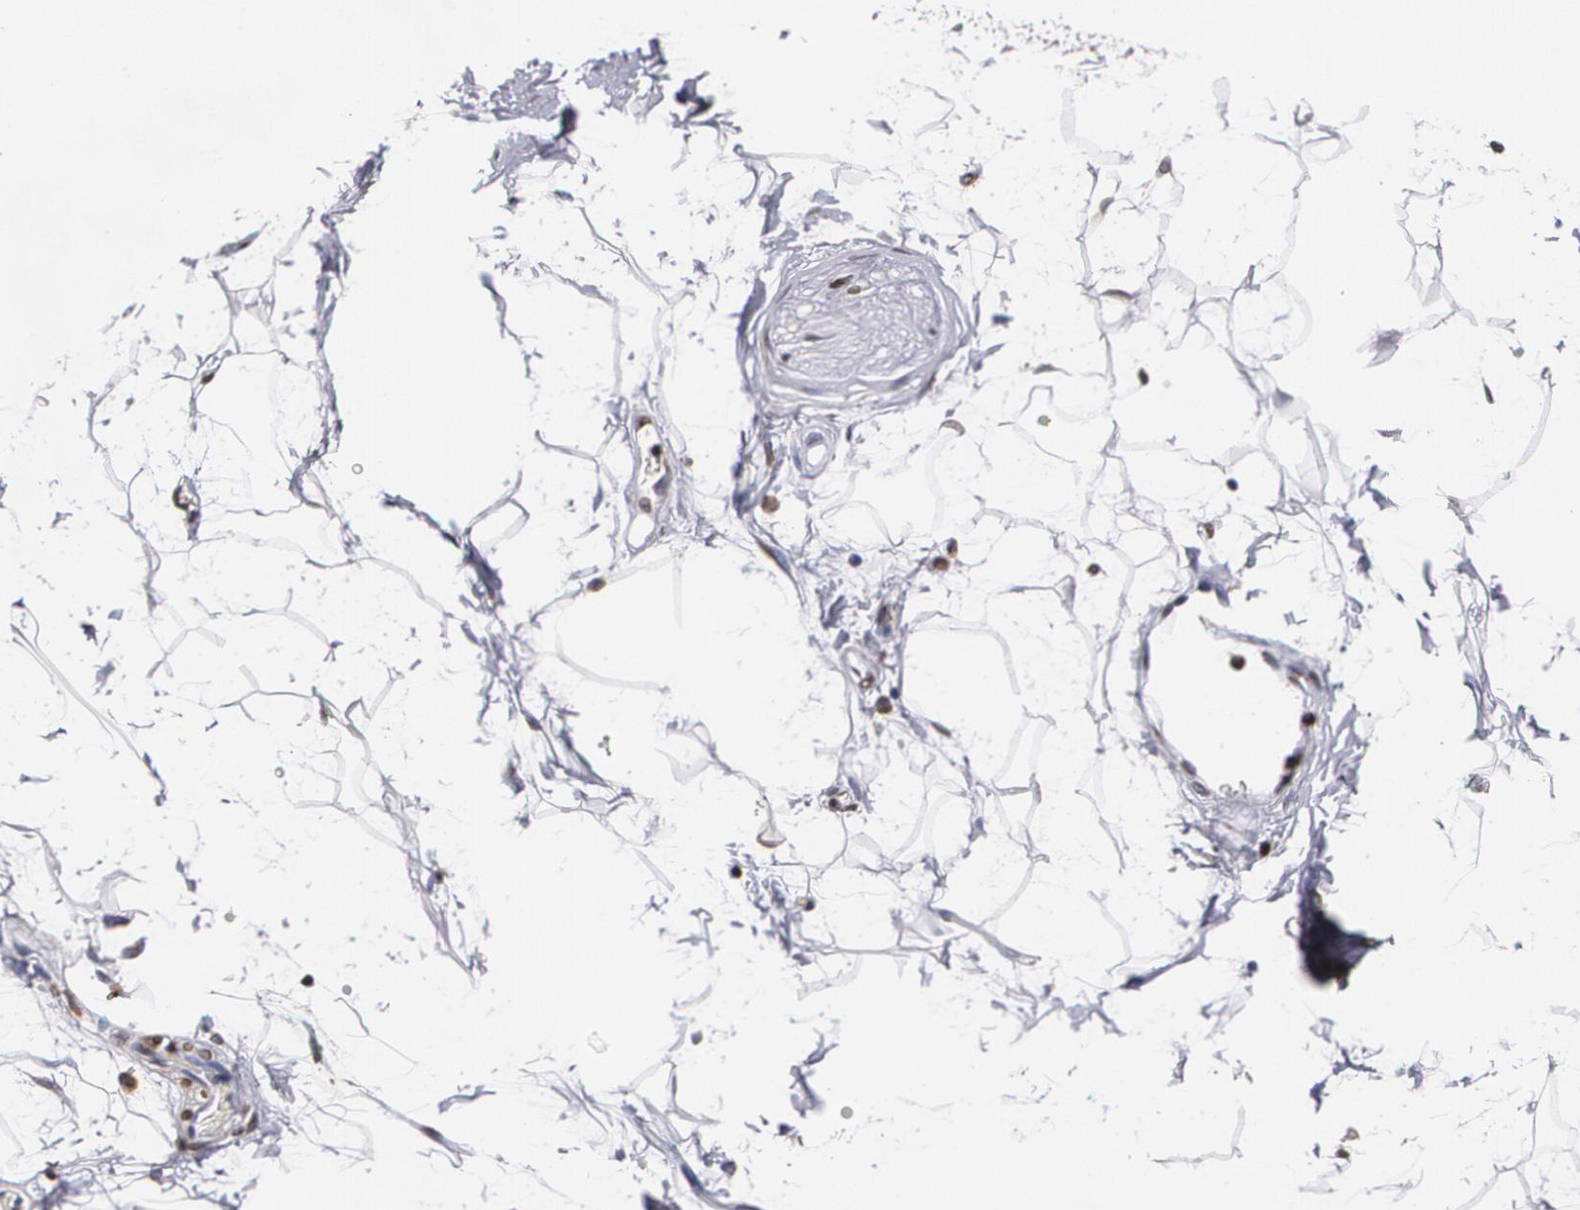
{"staining": {"intensity": "moderate", "quantity": "<25%", "location": "nuclear"}, "tissue": "adipose tissue", "cell_type": "Adipocytes", "image_type": "normal", "snomed": [{"axis": "morphology", "description": "Normal tissue, NOS"}, {"axis": "topography", "description": "Soft tissue"}], "caption": "Immunohistochemical staining of unremarkable adipose tissue reveals moderate nuclear protein staining in about <25% of adipocytes.", "gene": "MVP", "patient": {"sex": "male", "age": 72}}